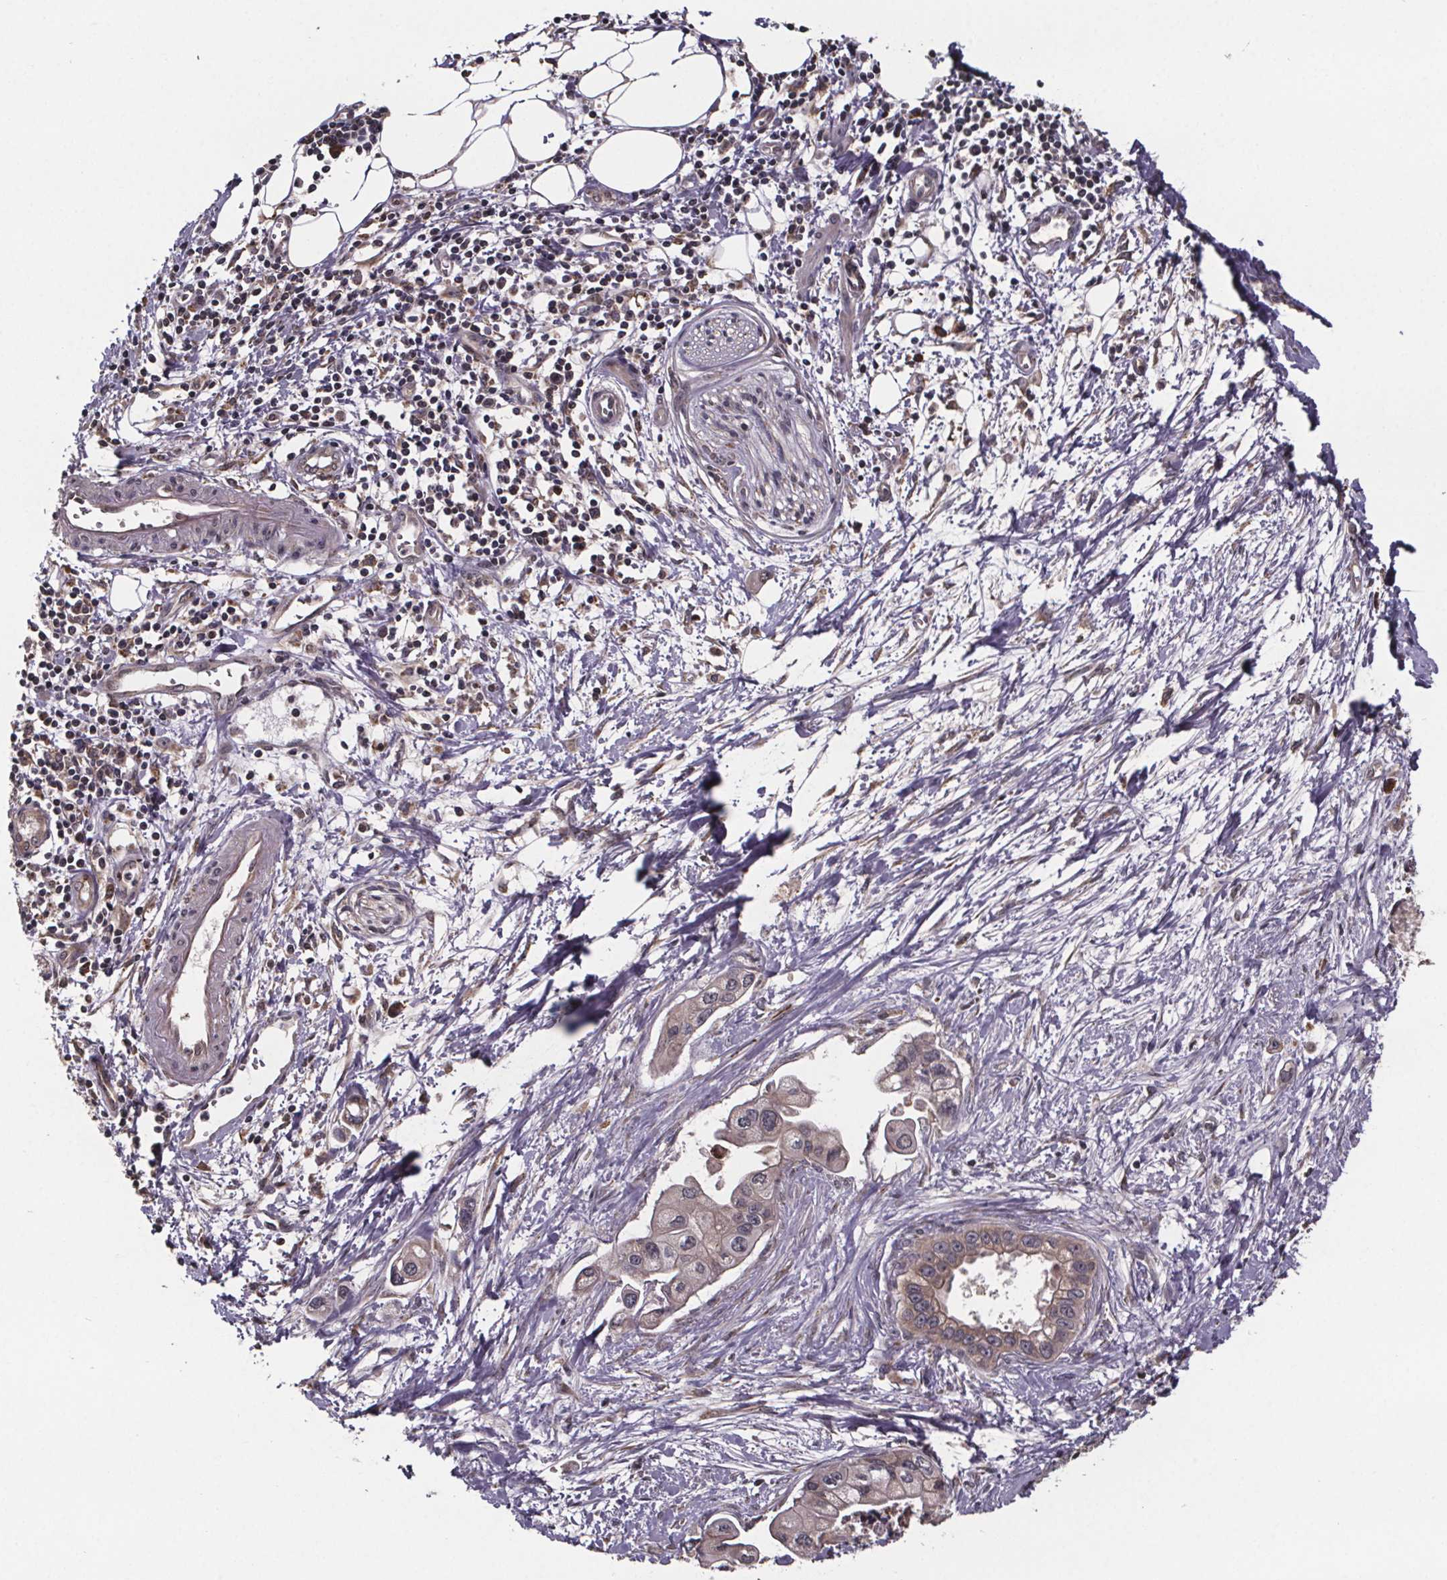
{"staining": {"intensity": "weak", "quantity": ">75%", "location": "cytoplasmic/membranous"}, "tissue": "pancreatic cancer", "cell_type": "Tumor cells", "image_type": "cancer", "snomed": [{"axis": "morphology", "description": "Adenocarcinoma, NOS"}, {"axis": "topography", "description": "Pancreas"}], "caption": "Immunohistochemistry staining of pancreatic cancer (adenocarcinoma), which shows low levels of weak cytoplasmic/membranous expression in approximately >75% of tumor cells indicating weak cytoplasmic/membranous protein expression. The staining was performed using DAB (3,3'-diaminobenzidine) (brown) for protein detection and nuclei were counterstained in hematoxylin (blue).", "gene": "SAT1", "patient": {"sex": "male", "age": 60}}